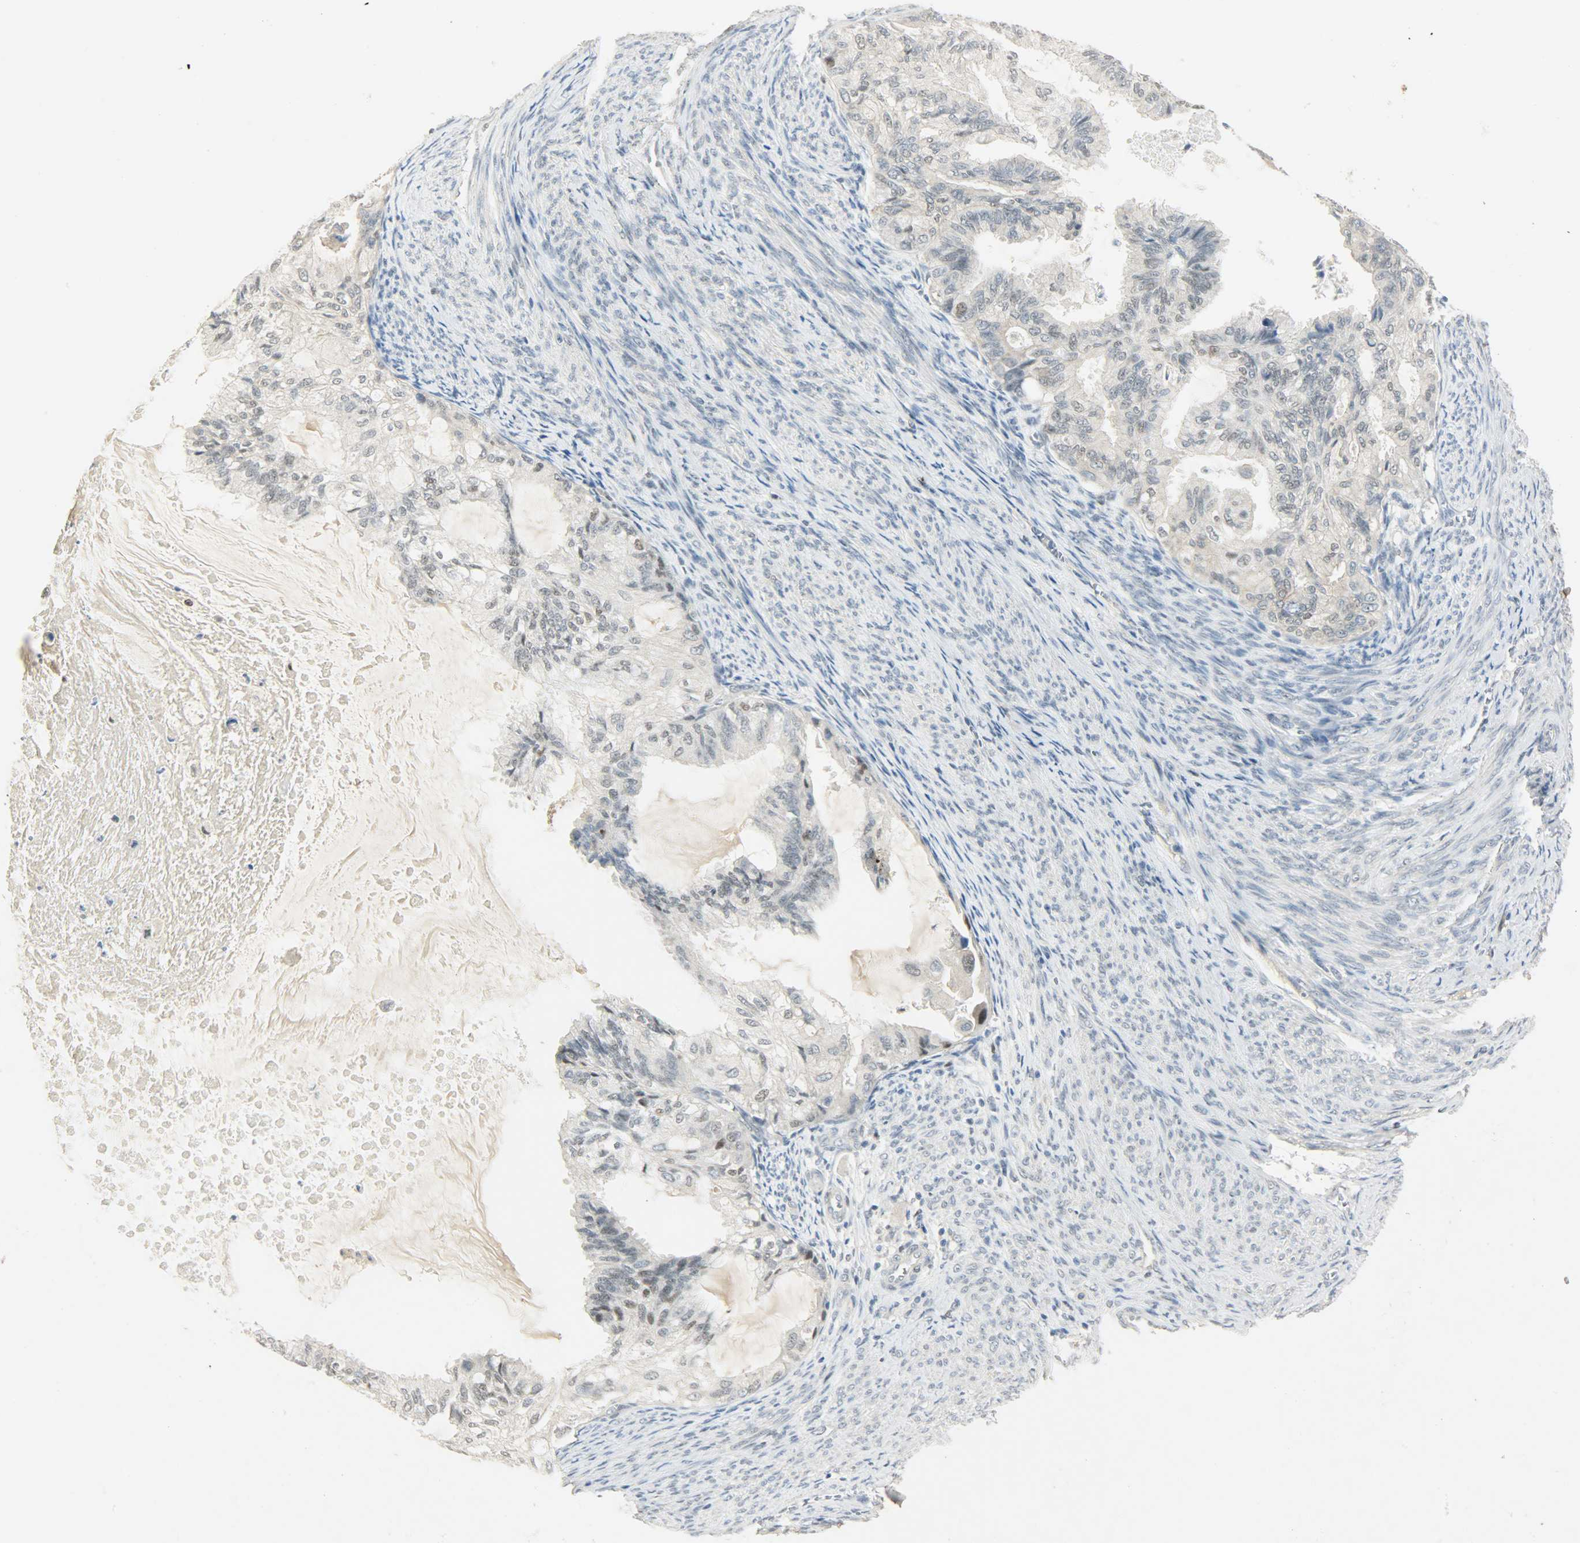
{"staining": {"intensity": "weak", "quantity": "<25%", "location": "cytoplasmic/membranous,nuclear"}, "tissue": "cervical cancer", "cell_type": "Tumor cells", "image_type": "cancer", "snomed": [{"axis": "morphology", "description": "Normal tissue, NOS"}, {"axis": "morphology", "description": "Adenocarcinoma, NOS"}, {"axis": "topography", "description": "Cervix"}, {"axis": "topography", "description": "Endometrium"}], "caption": "This is an immunohistochemistry photomicrograph of human cervical adenocarcinoma. There is no positivity in tumor cells.", "gene": "PPARG", "patient": {"sex": "female", "age": 86}}